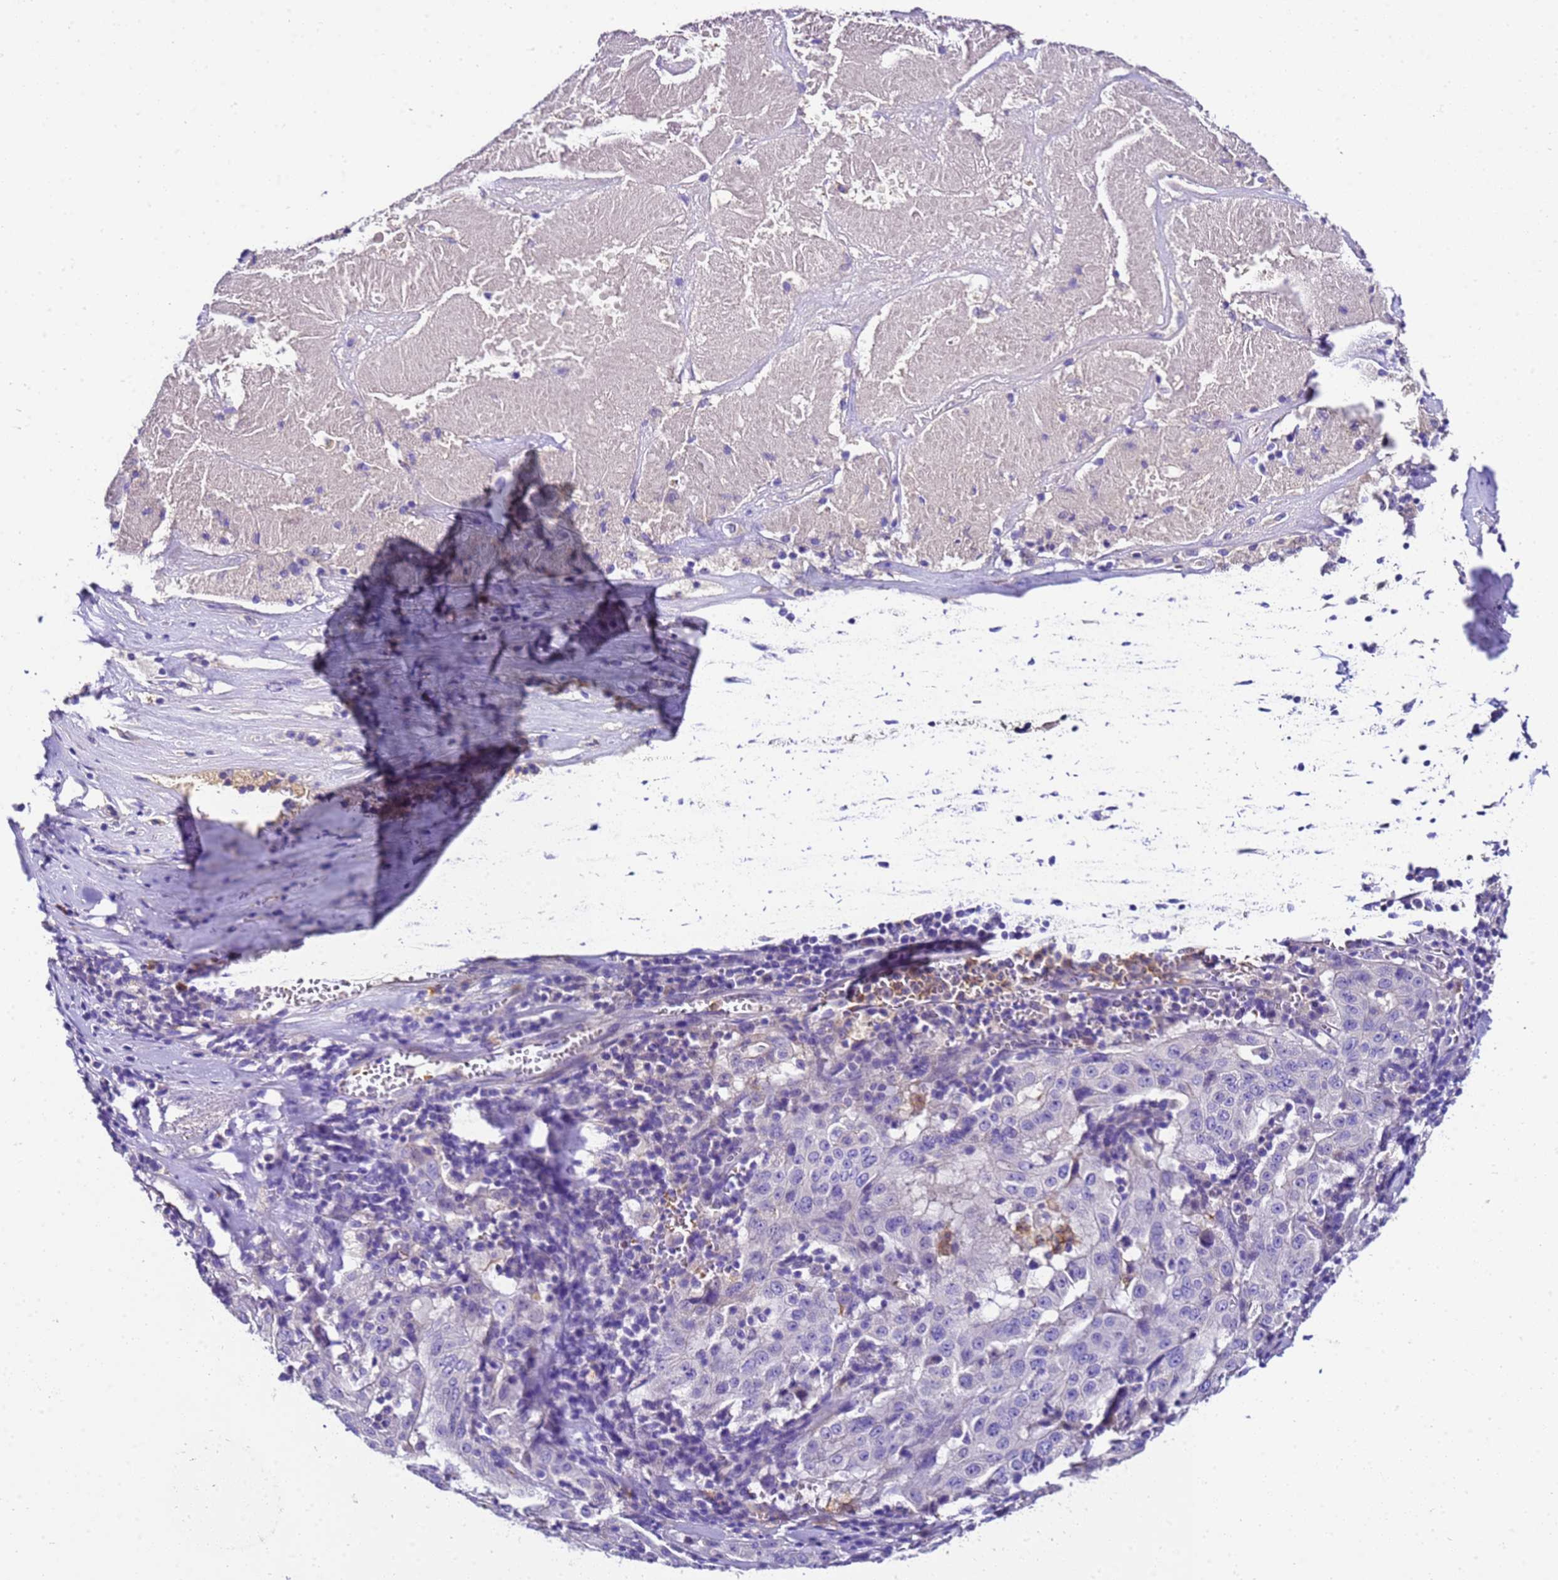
{"staining": {"intensity": "negative", "quantity": "none", "location": "none"}, "tissue": "pancreatic cancer", "cell_type": "Tumor cells", "image_type": "cancer", "snomed": [{"axis": "morphology", "description": "Adenocarcinoma, NOS"}, {"axis": "topography", "description": "Pancreas"}], "caption": "High magnification brightfield microscopy of adenocarcinoma (pancreatic) stained with DAB (3,3'-diaminobenzidine) (brown) and counterstained with hematoxylin (blue): tumor cells show no significant staining.", "gene": "UGT2A1", "patient": {"sex": "male", "age": 63}}